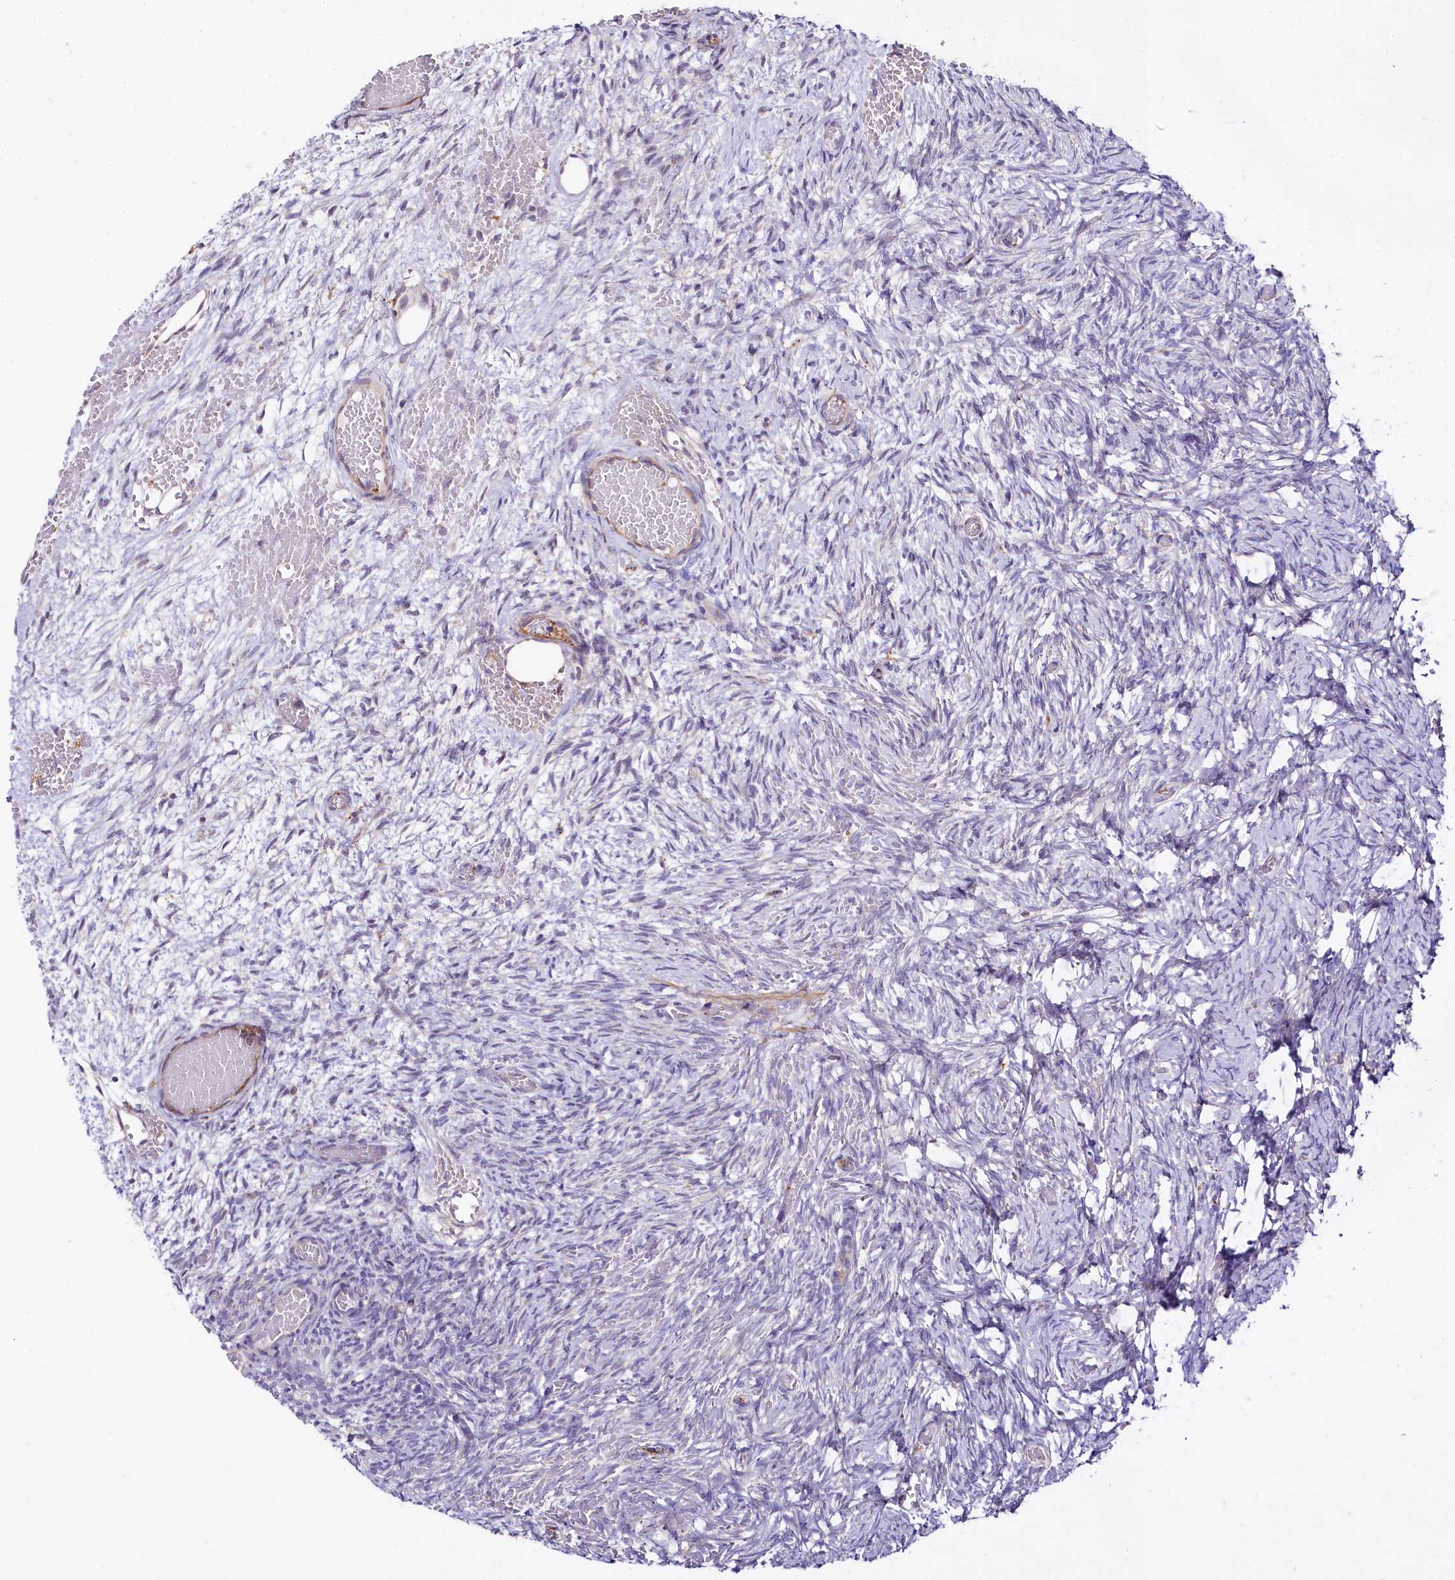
{"staining": {"intensity": "negative", "quantity": "none", "location": "none"}, "tissue": "ovary", "cell_type": "Ovarian stroma cells", "image_type": "normal", "snomed": [{"axis": "morphology", "description": "Adenocarcinoma, NOS"}, {"axis": "topography", "description": "Endometrium"}], "caption": "Micrograph shows no significant protein positivity in ovarian stroma cells of unremarkable ovary. (Brightfield microscopy of DAB immunohistochemistry (IHC) at high magnification).", "gene": "FCHSD2", "patient": {"sex": "female", "age": 32}}